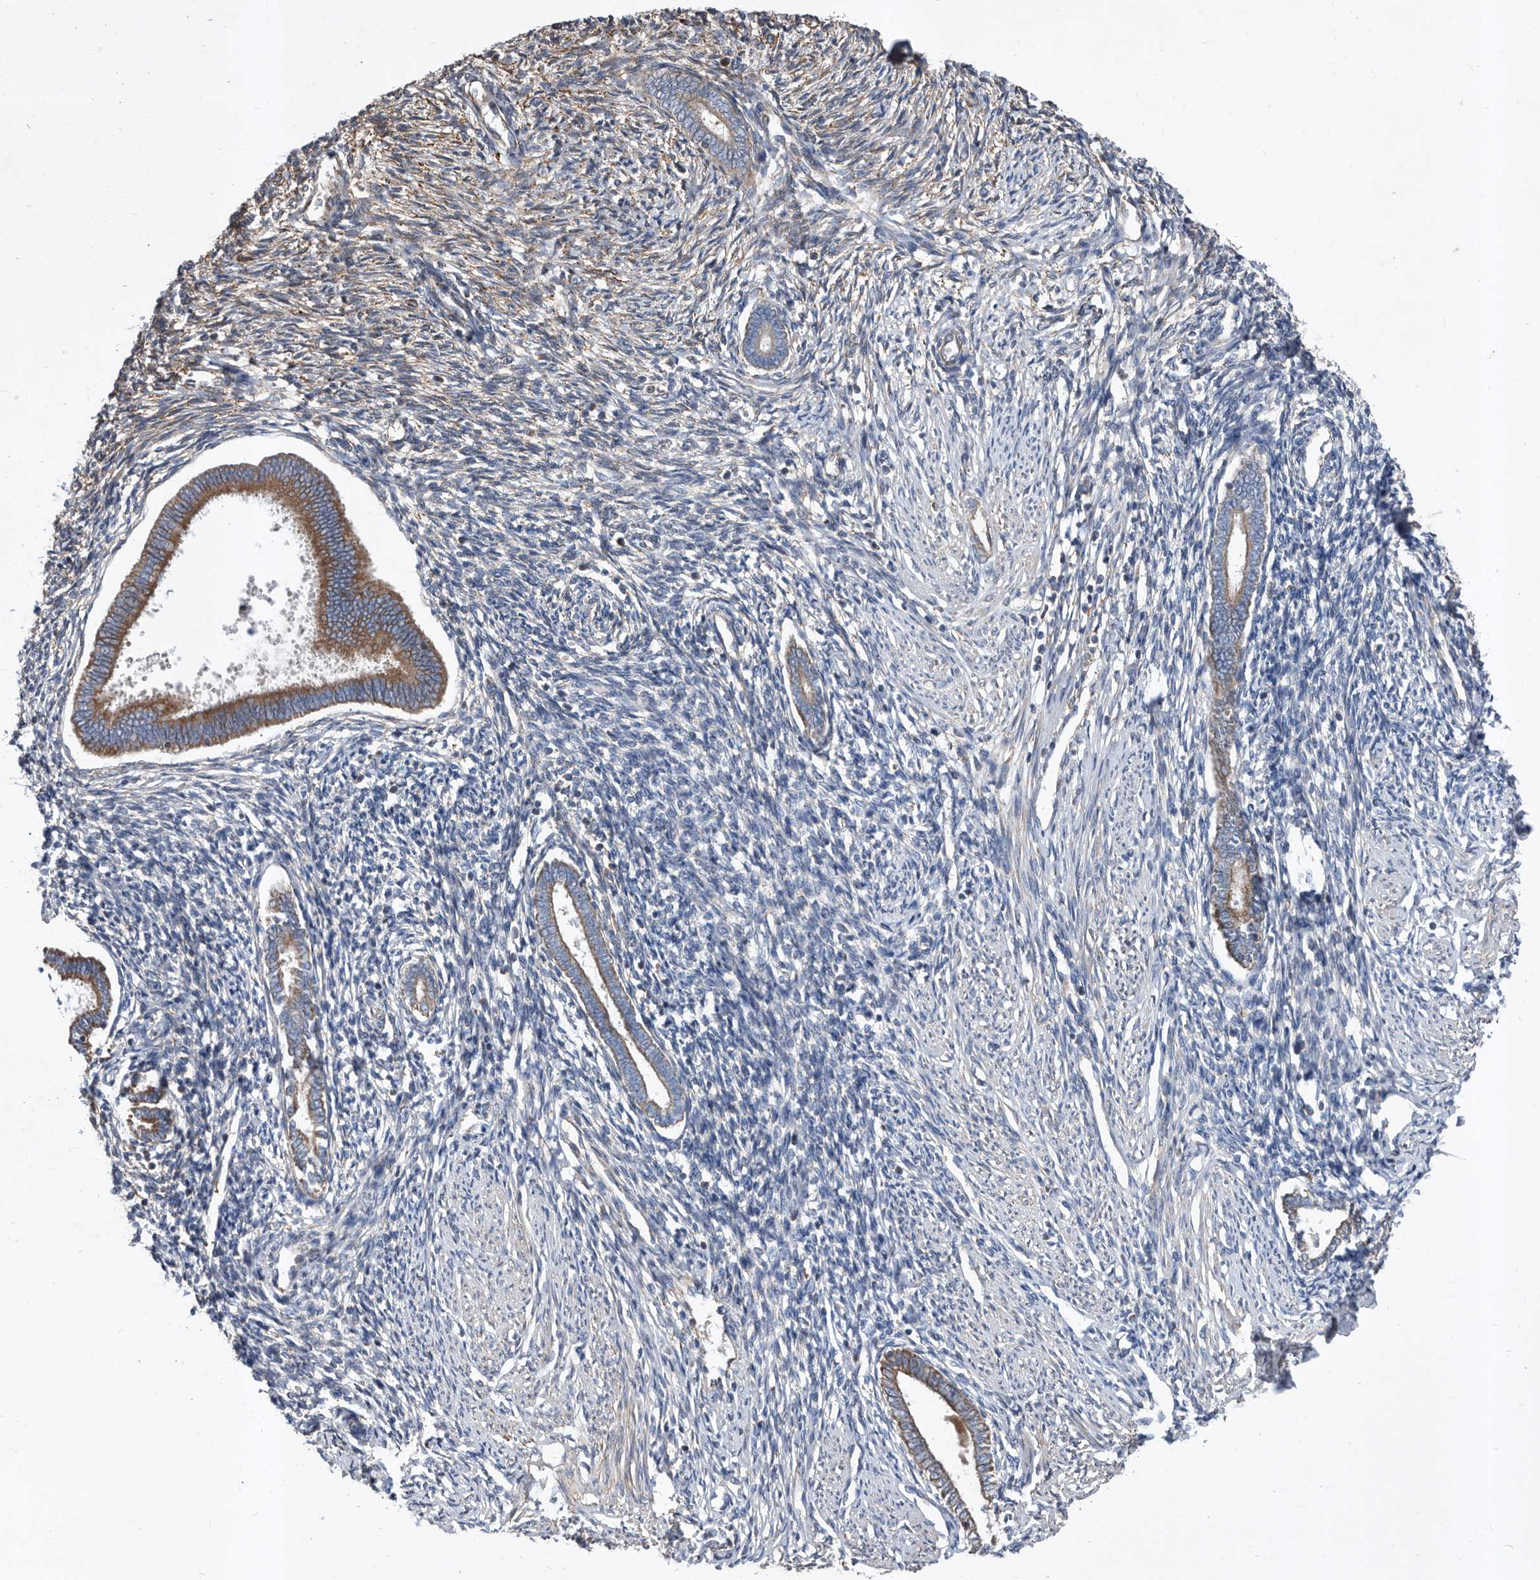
{"staining": {"intensity": "weak", "quantity": "<25%", "location": "cytoplasmic/membranous"}, "tissue": "endometrium", "cell_type": "Cells in endometrial stroma", "image_type": "normal", "snomed": [{"axis": "morphology", "description": "Normal tissue, NOS"}, {"axis": "topography", "description": "Endometrium"}], "caption": "High magnification brightfield microscopy of normal endometrium stained with DAB (3,3'-diaminobenzidine) (brown) and counterstained with hematoxylin (blue): cells in endometrial stroma show no significant expression. (IHC, brightfield microscopy, high magnification).", "gene": "ATP13A3", "patient": {"sex": "female", "age": 56}}